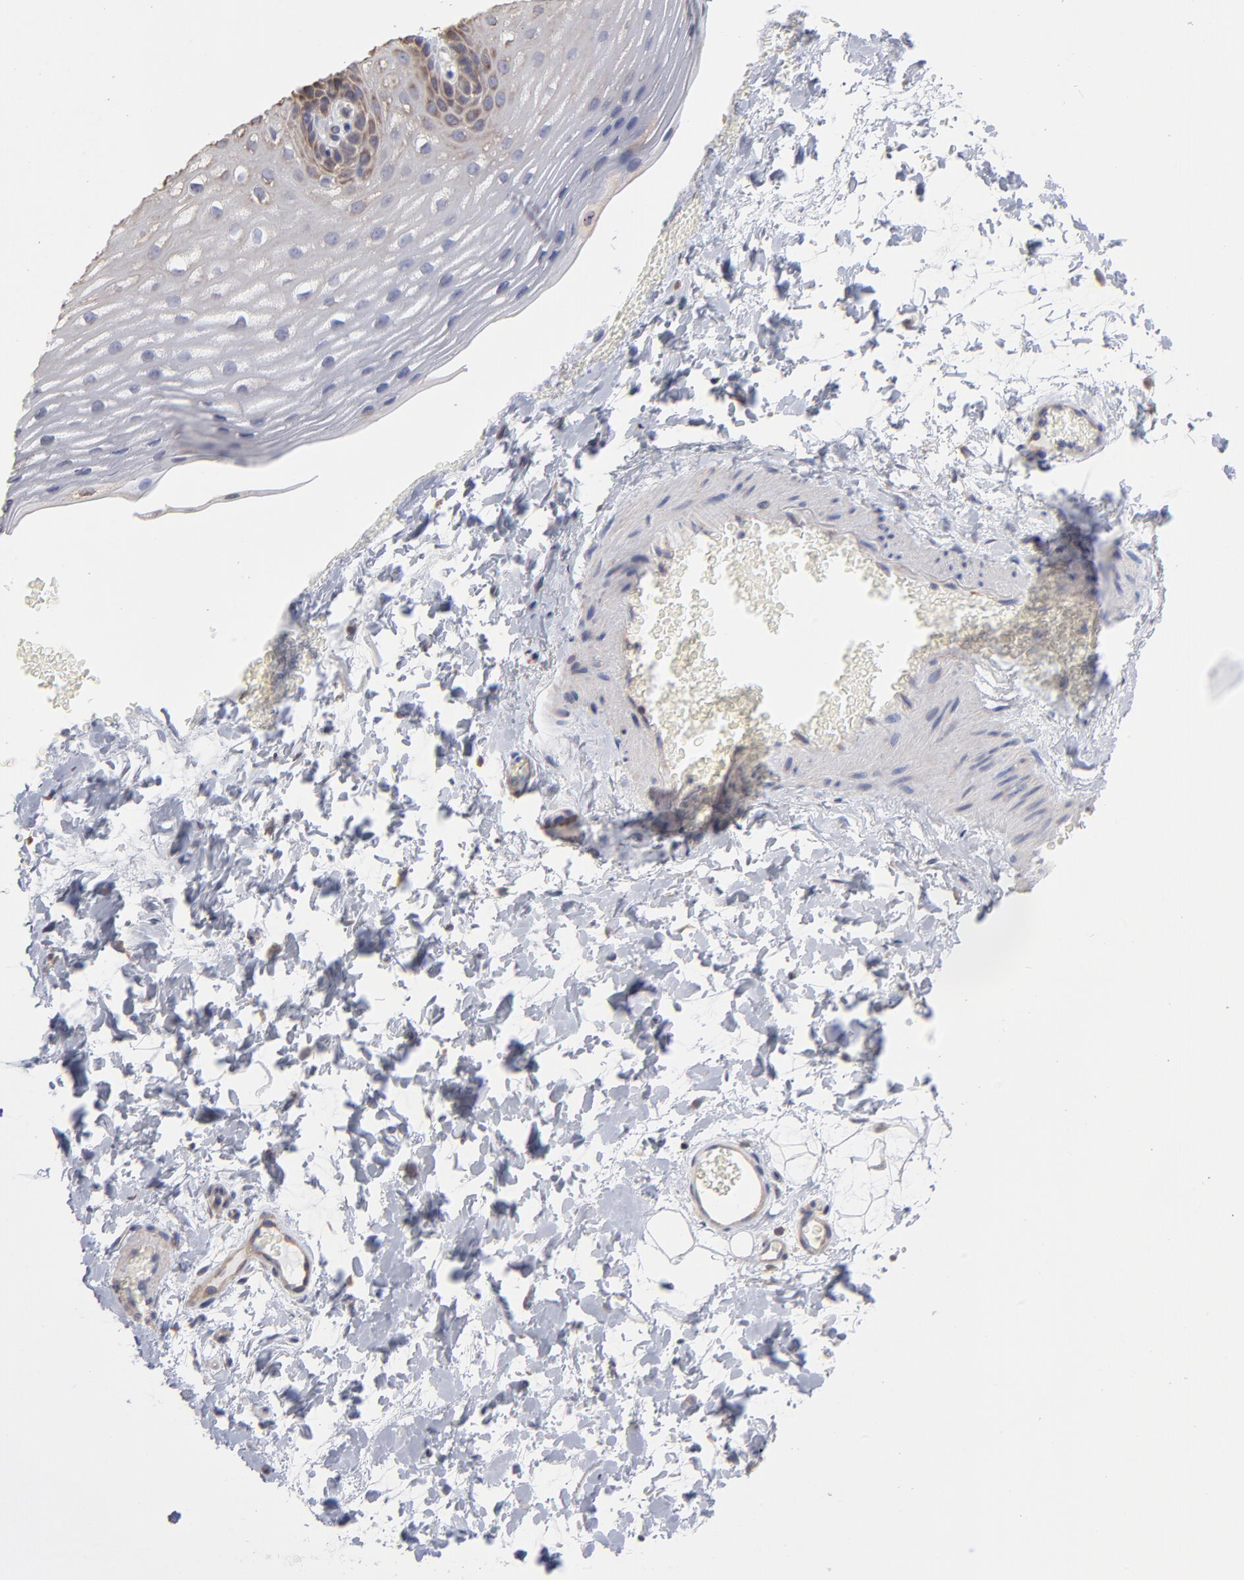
{"staining": {"intensity": "moderate", "quantity": "25%-75%", "location": "cytoplasmic/membranous"}, "tissue": "esophagus", "cell_type": "Squamous epithelial cells", "image_type": "normal", "snomed": [{"axis": "morphology", "description": "Normal tissue, NOS"}, {"axis": "topography", "description": "Esophagus"}], "caption": "The photomicrograph exhibits immunohistochemical staining of unremarkable esophagus. There is moderate cytoplasmic/membranous staining is seen in approximately 25%-75% of squamous epithelial cells.", "gene": "RPL3", "patient": {"sex": "female", "age": 70}}